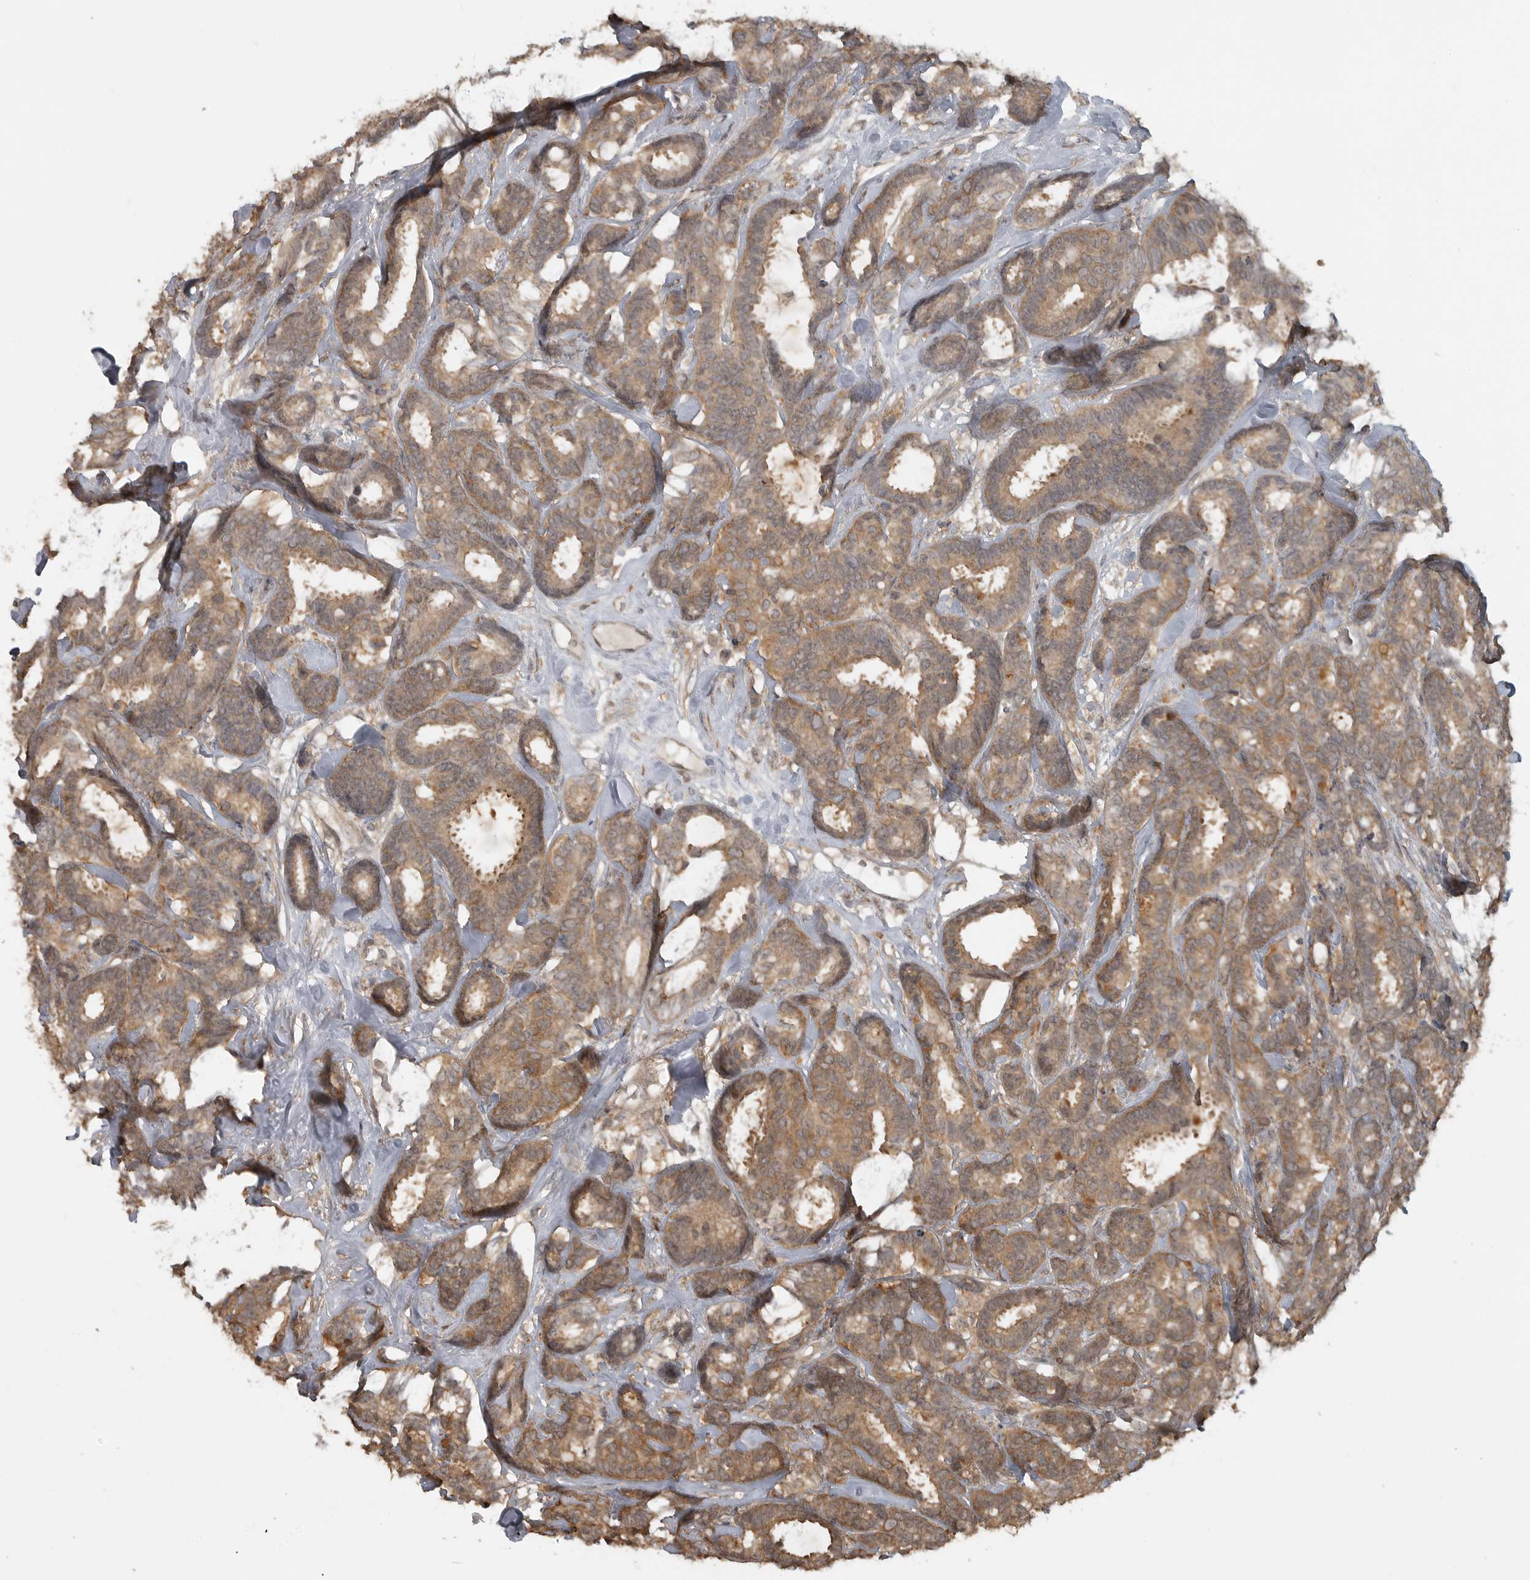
{"staining": {"intensity": "moderate", "quantity": ">75%", "location": "cytoplasmic/membranous"}, "tissue": "breast cancer", "cell_type": "Tumor cells", "image_type": "cancer", "snomed": [{"axis": "morphology", "description": "Duct carcinoma"}, {"axis": "topography", "description": "Breast"}], "caption": "Moderate cytoplasmic/membranous positivity is appreciated in about >75% of tumor cells in intraductal carcinoma (breast).", "gene": "LLGL1", "patient": {"sex": "female", "age": 87}}